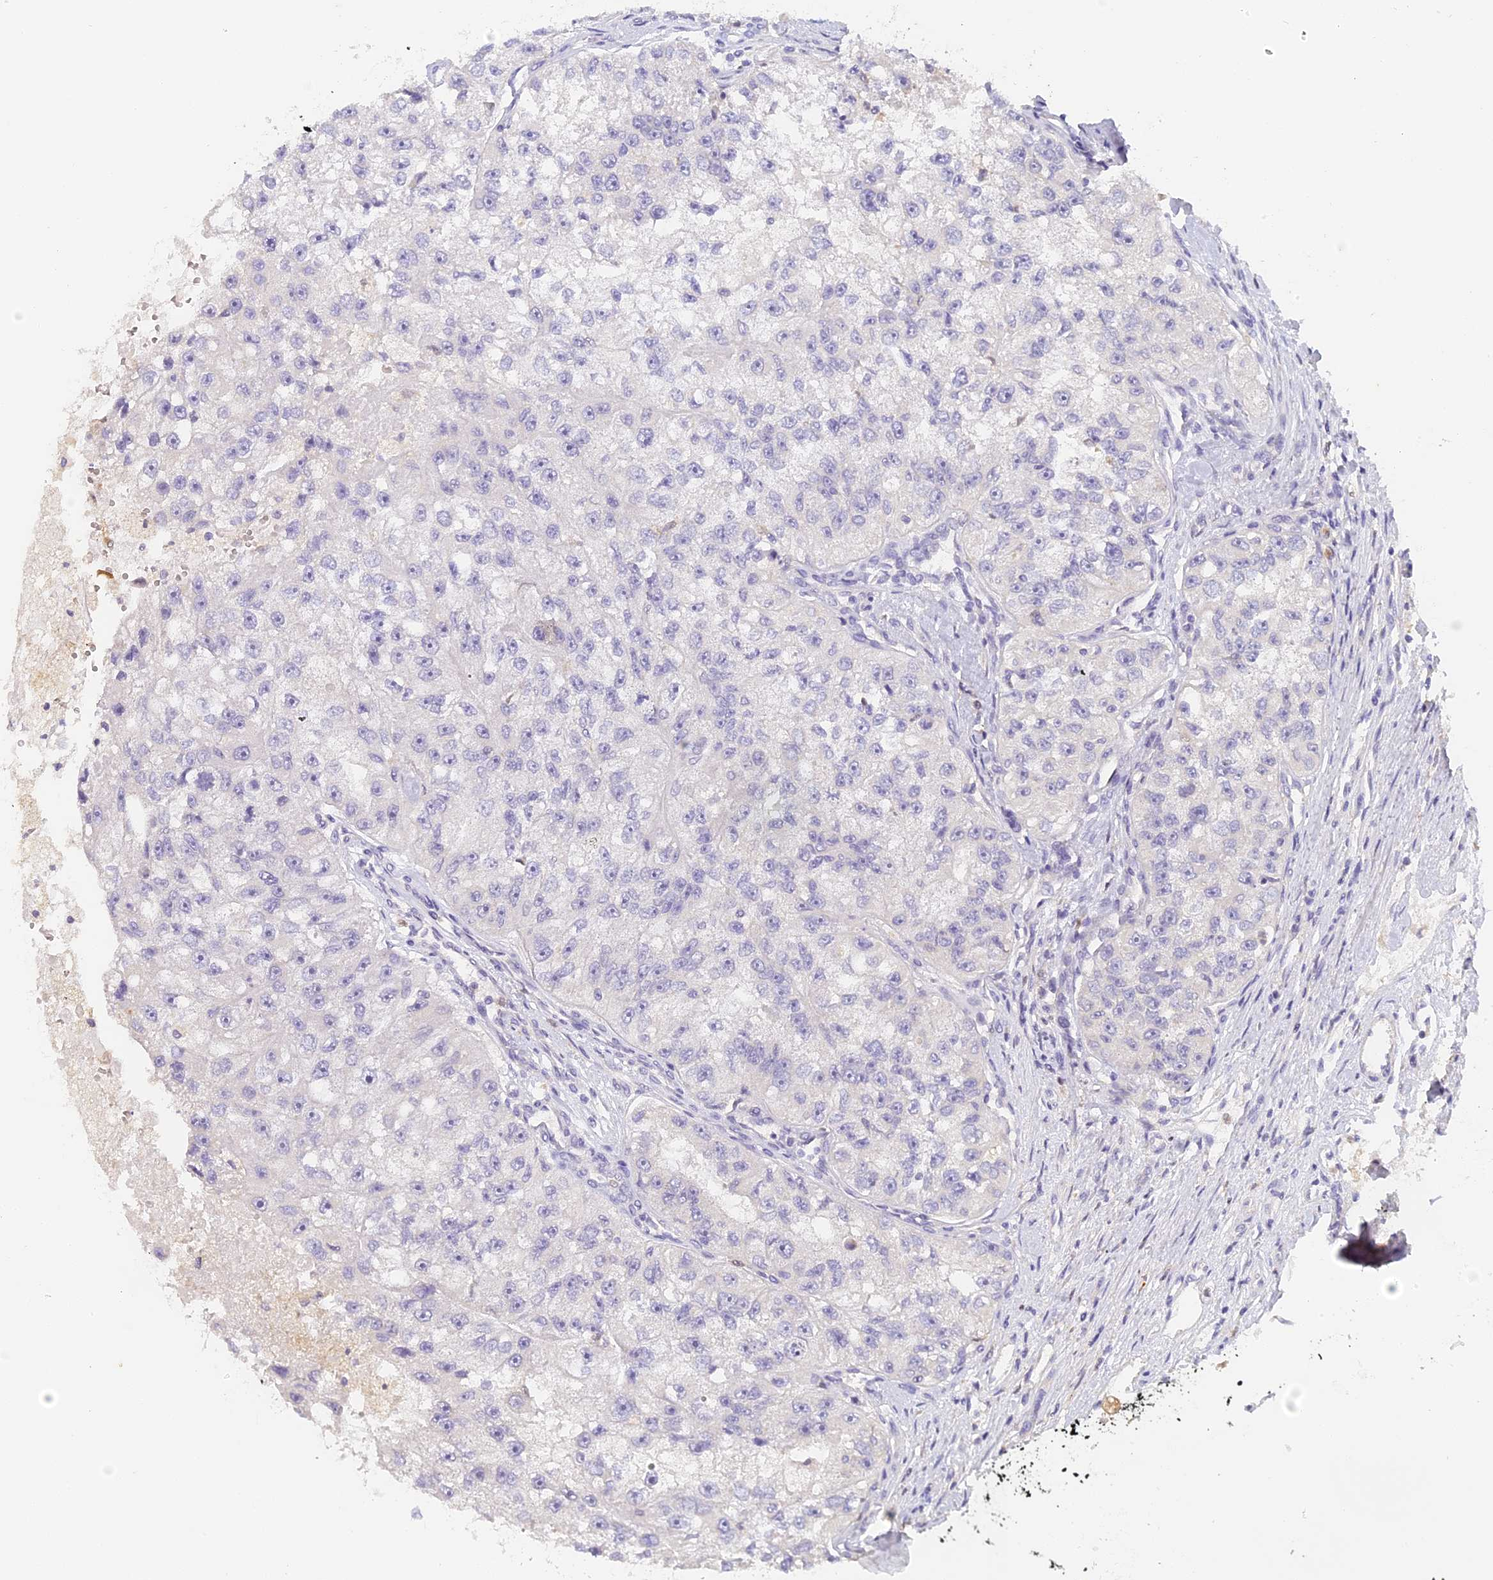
{"staining": {"intensity": "negative", "quantity": "none", "location": "none"}, "tissue": "renal cancer", "cell_type": "Tumor cells", "image_type": "cancer", "snomed": [{"axis": "morphology", "description": "Adenocarcinoma, NOS"}, {"axis": "topography", "description": "Kidney"}], "caption": "Protein analysis of renal cancer (adenocarcinoma) reveals no significant staining in tumor cells. Brightfield microscopy of immunohistochemistry (IHC) stained with DAB (3,3'-diaminobenzidine) (brown) and hematoxylin (blue), captured at high magnification.", "gene": "NCF4", "patient": {"sex": "male", "age": 63}}